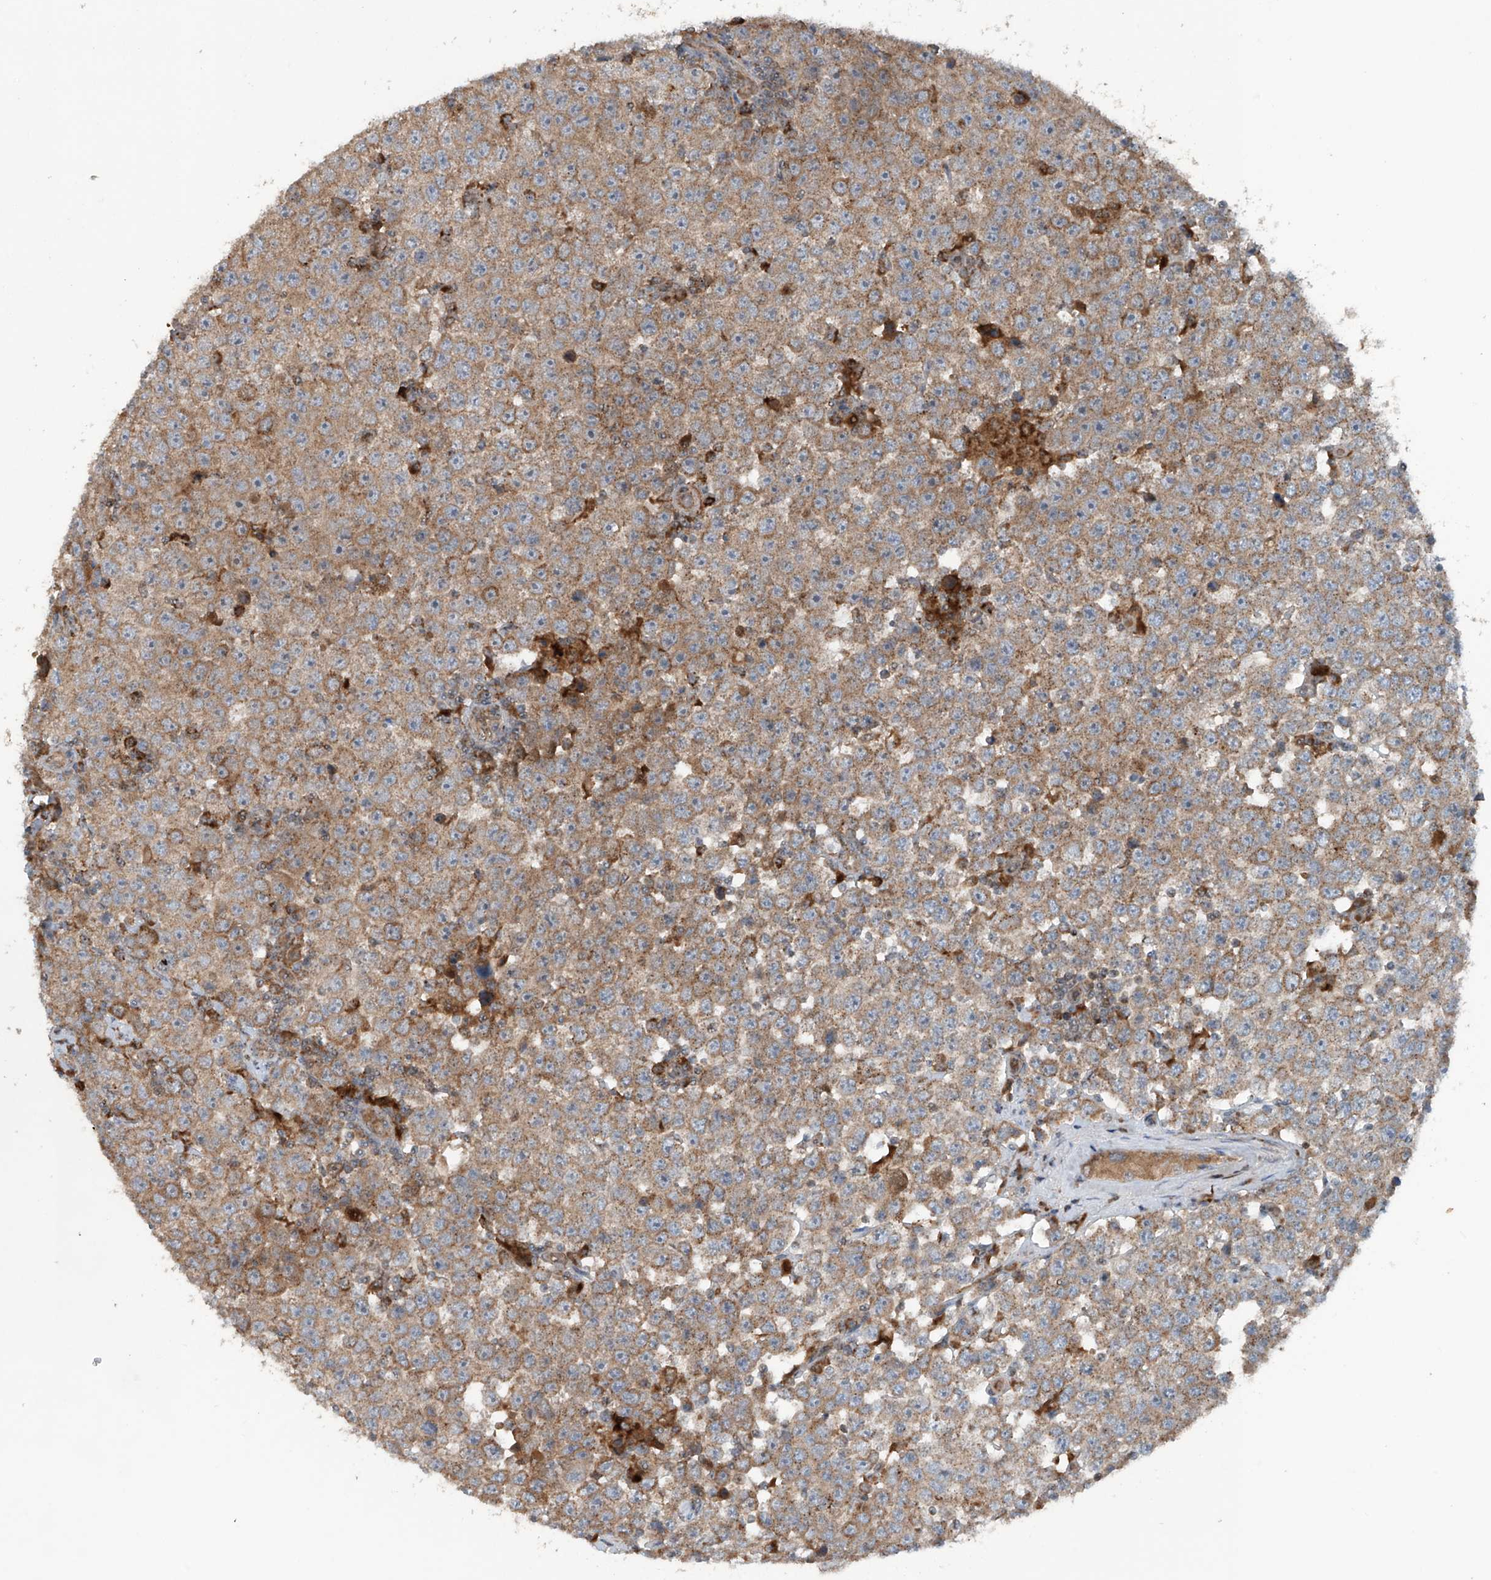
{"staining": {"intensity": "moderate", "quantity": ">75%", "location": "cytoplasmic/membranous"}, "tissue": "testis cancer", "cell_type": "Tumor cells", "image_type": "cancer", "snomed": [{"axis": "morphology", "description": "Seminoma, NOS"}, {"axis": "topography", "description": "Testis"}], "caption": "Protein expression analysis of human testis cancer (seminoma) reveals moderate cytoplasmic/membranous staining in approximately >75% of tumor cells.", "gene": "SAMD3", "patient": {"sex": "male", "age": 28}}